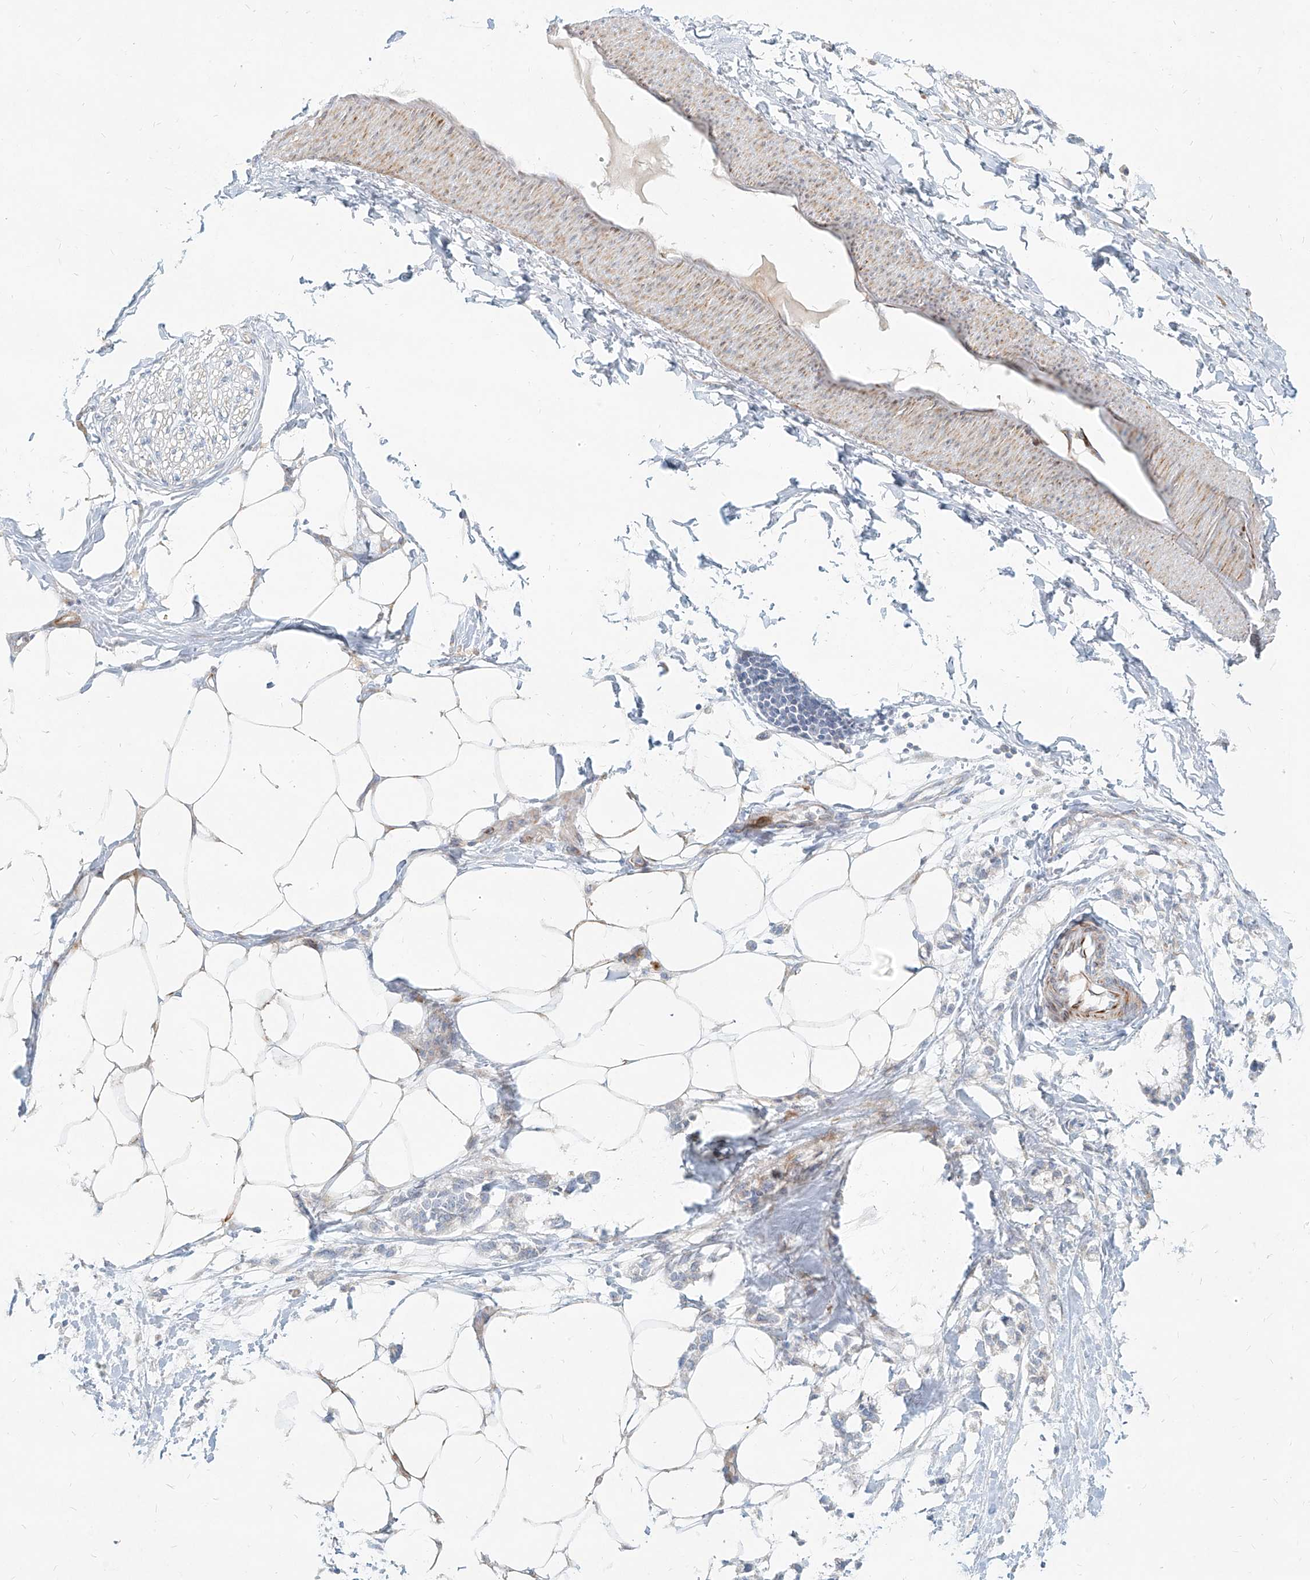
{"staining": {"intensity": "negative", "quantity": "none", "location": "none"}, "tissue": "adipose tissue", "cell_type": "Adipocytes", "image_type": "normal", "snomed": [{"axis": "morphology", "description": "Normal tissue, NOS"}, {"axis": "morphology", "description": "Adenocarcinoma, NOS"}, {"axis": "topography", "description": "Colon"}, {"axis": "topography", "description": "Peripheral nerve tissue"}], "caption": "A photomicrograph of adipose tissue stained for a protein displays no brown staining in adipocytes. (Brightfield microscopy of DAB (3,3'-diaminobenzidine) IHC at high magnification).", "gene": "MTX2", "patient": {"sex": "male", "age": 14}}